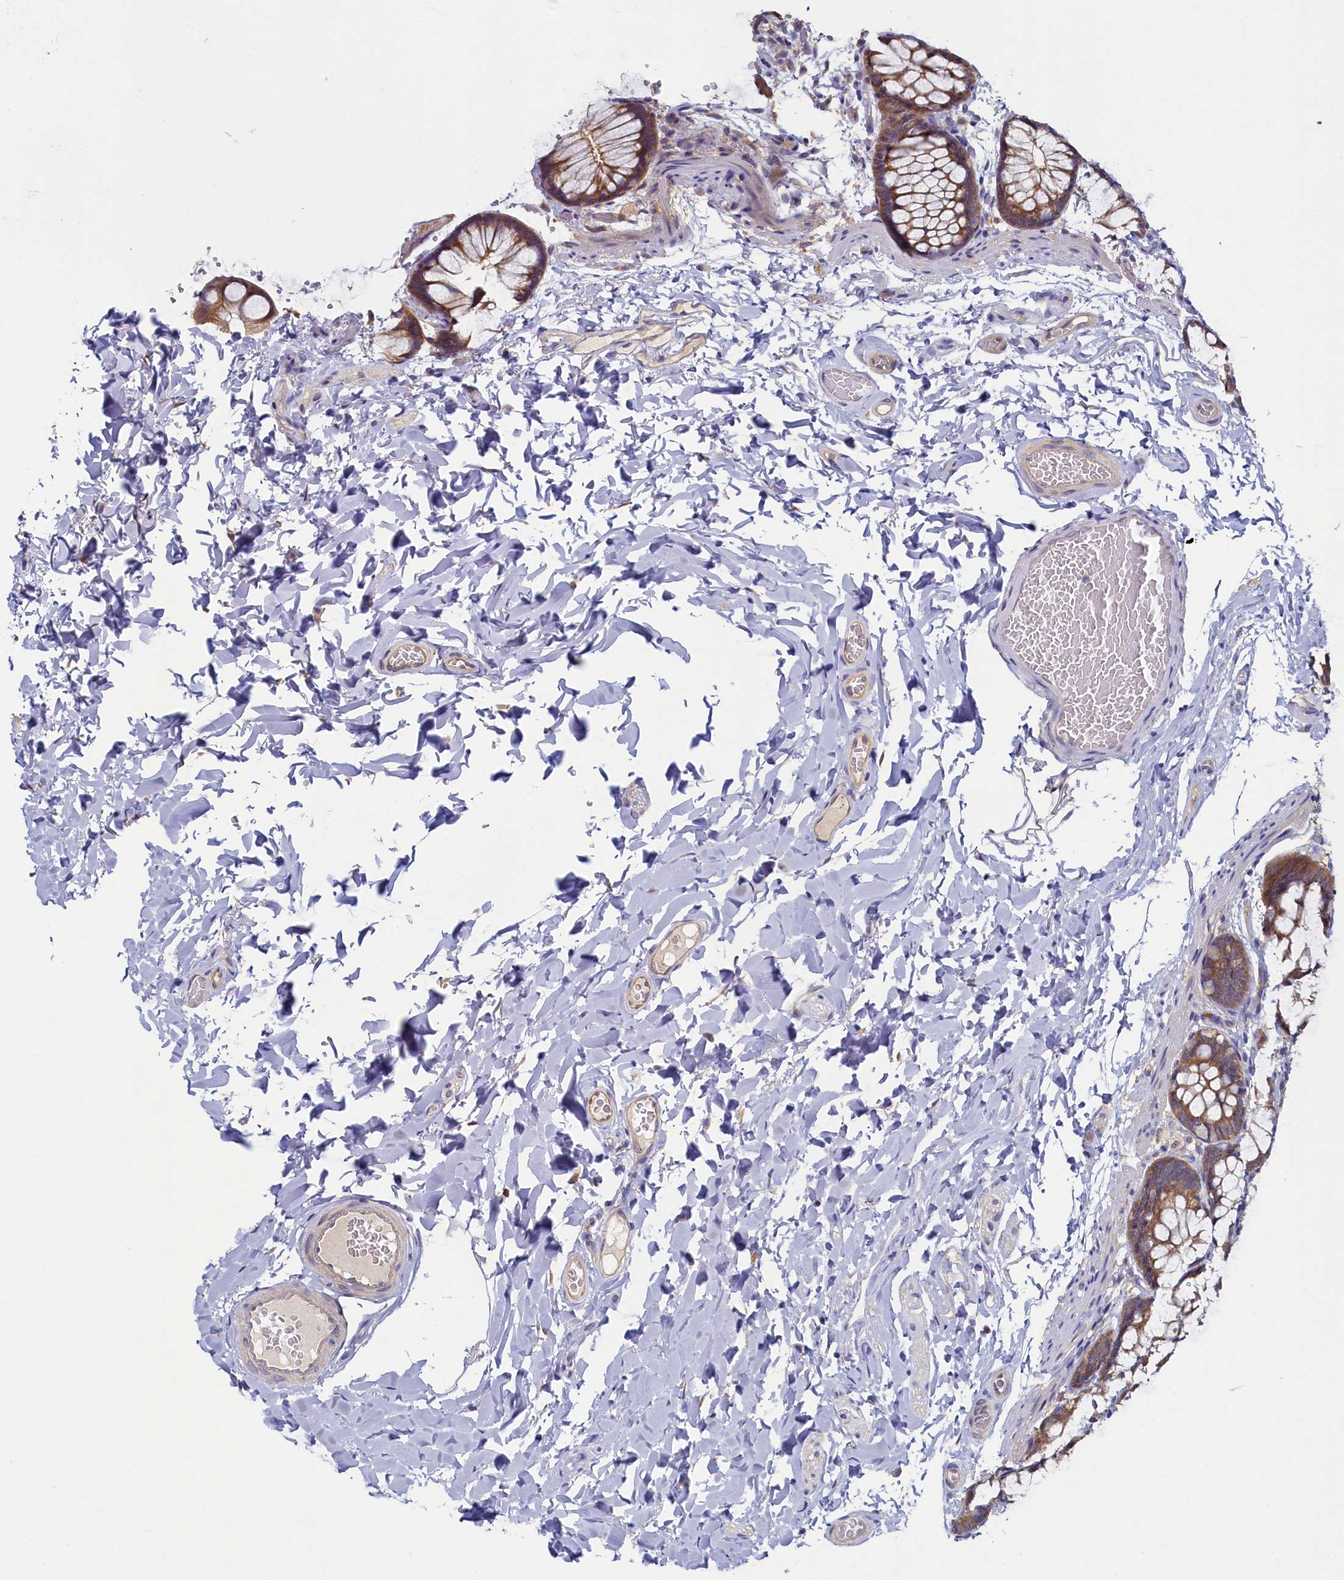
{"staining": {"intensity": "moderate", "quantity": "25%-75%", "location": "cytoplasmic/membranous"}, "tissue": "colon", "cell_type": "Endothelial cells", "image_type": "normal", "snomed": [{"axis": "morphology", "description": "Normal tissue, NOS"}, {"axis": "topography", "description": "Colon"}], "caption": "Protein expression analysis of normal colon displays moderate cytoplasmic/membranous expression in approximately 25%-75% of endothelial cells.", "gene": "TIMM8B", "patient": {"sex": "male", "age": 47}}